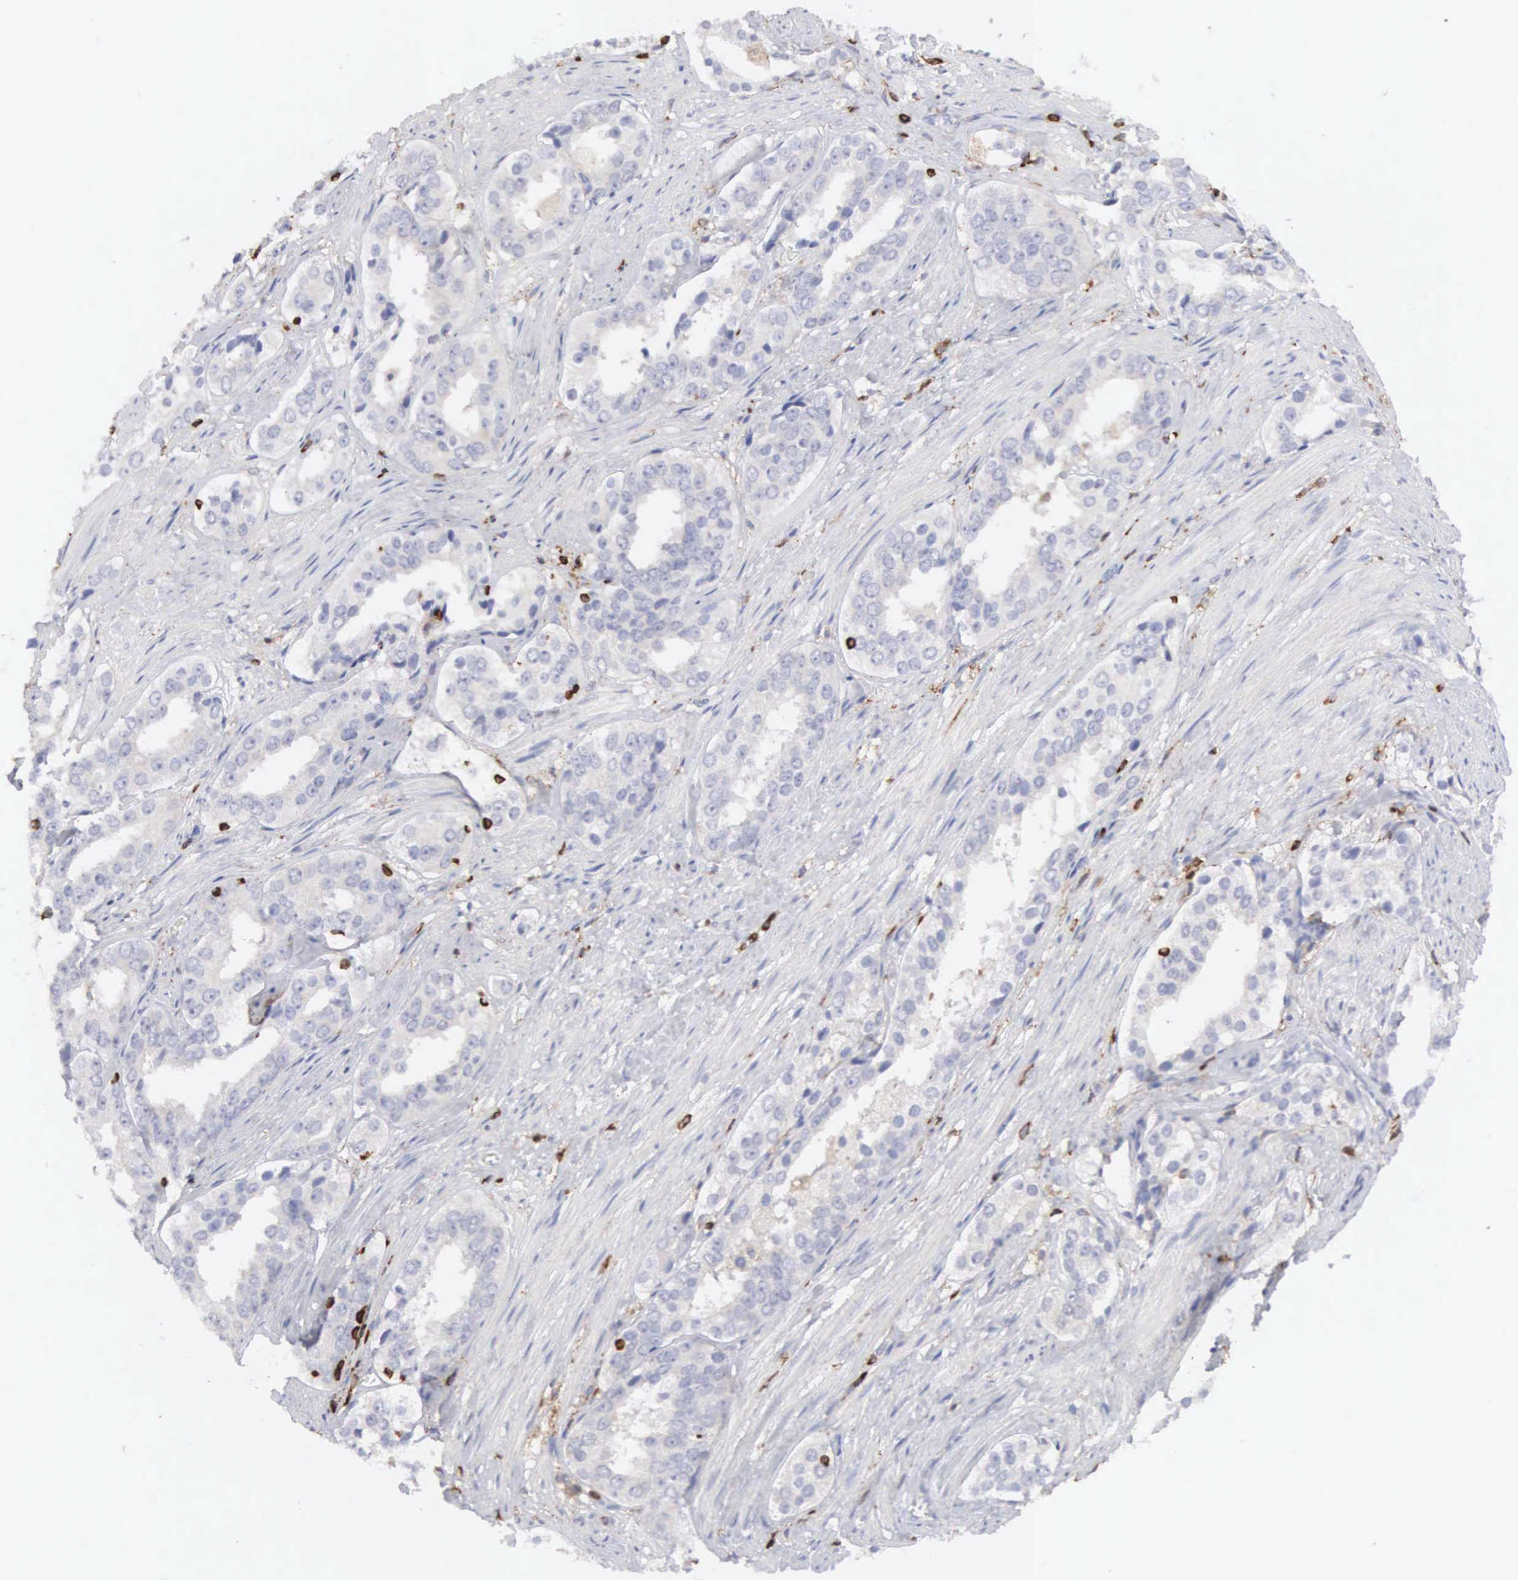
{"staining": {"intensity": "negative", "quantity": "none", "location": "none"}, "tissue": "colorectal cancer", "cell_type": "Tumor cells", "image_type": "cancer", "snomed": [{"axis": "morphology", "description": "Adenocarcinoma, NOS"}, {"axis": "topography", "description": "Rectum"}], "caption": "Immunohistochemical staining of colorectal adenocarcinoma shows no significant staining in tumor cells.", "gene": "SH3BP1", "patient": {"sex": "female", "age": 67}}